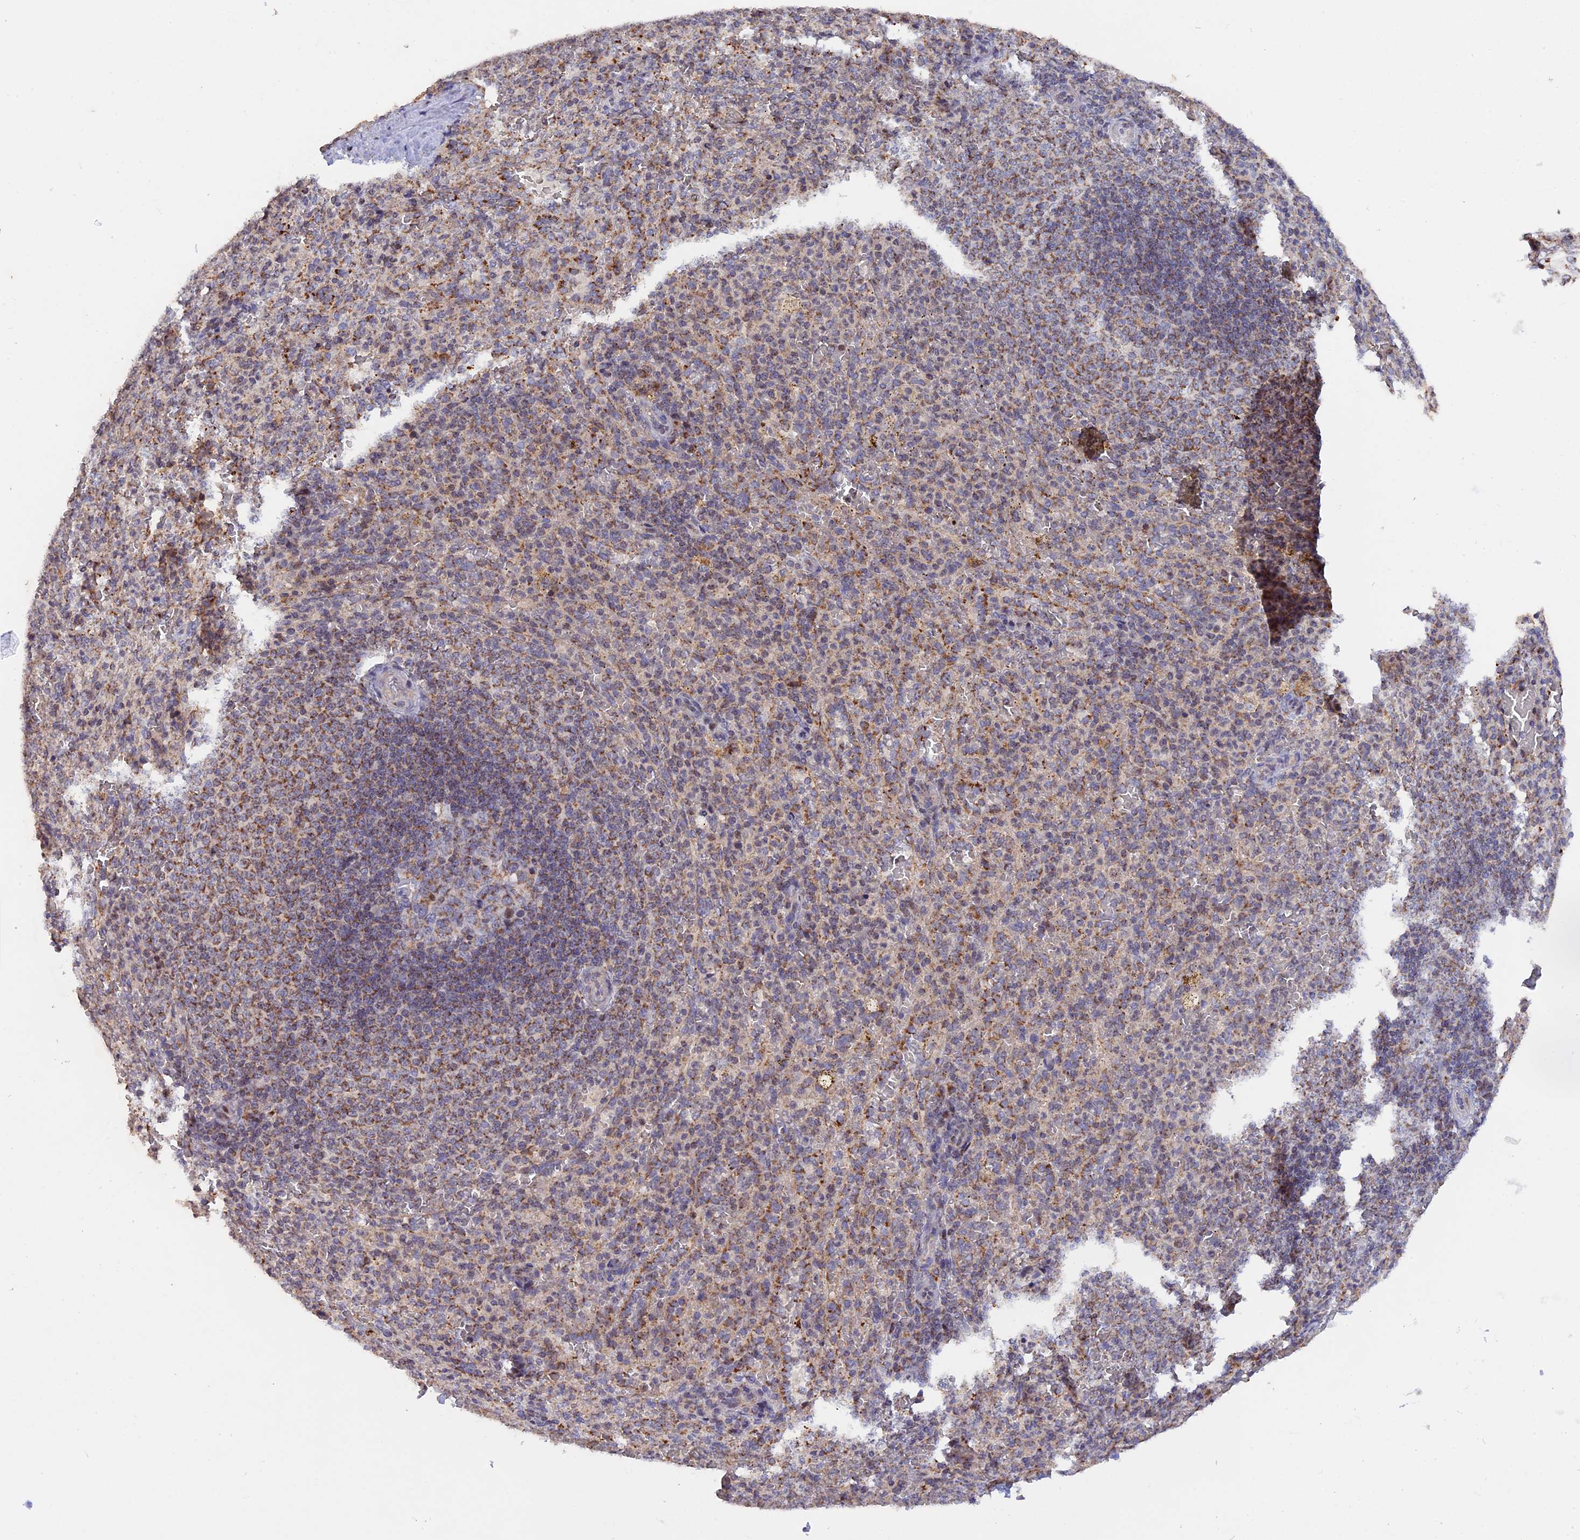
{"staining": {"intensity": "moderate", "quantity": "25%-75%", "location": "cytoplasmic/membranous"}, "tissue": "spleen", "cell_type": "Cells in red pulp", "image_type": "normal", "snomed": [{"axis": "morphology", "description": "Normal tissue, NOS"}, {"axis": "topography", "description": "Spleen"}], "caption": "Cells in red pulp show medium levels of moderate cytoplasmic/membranous staining in about 25%-75% of cells in benign human spleen. Using DAB (brown) and hematoxylin (blue) stains, captured at high magnification using brightfield microscopy.", "gene": "MPV17L", "patient": {"sex": "female", "age": 21}}